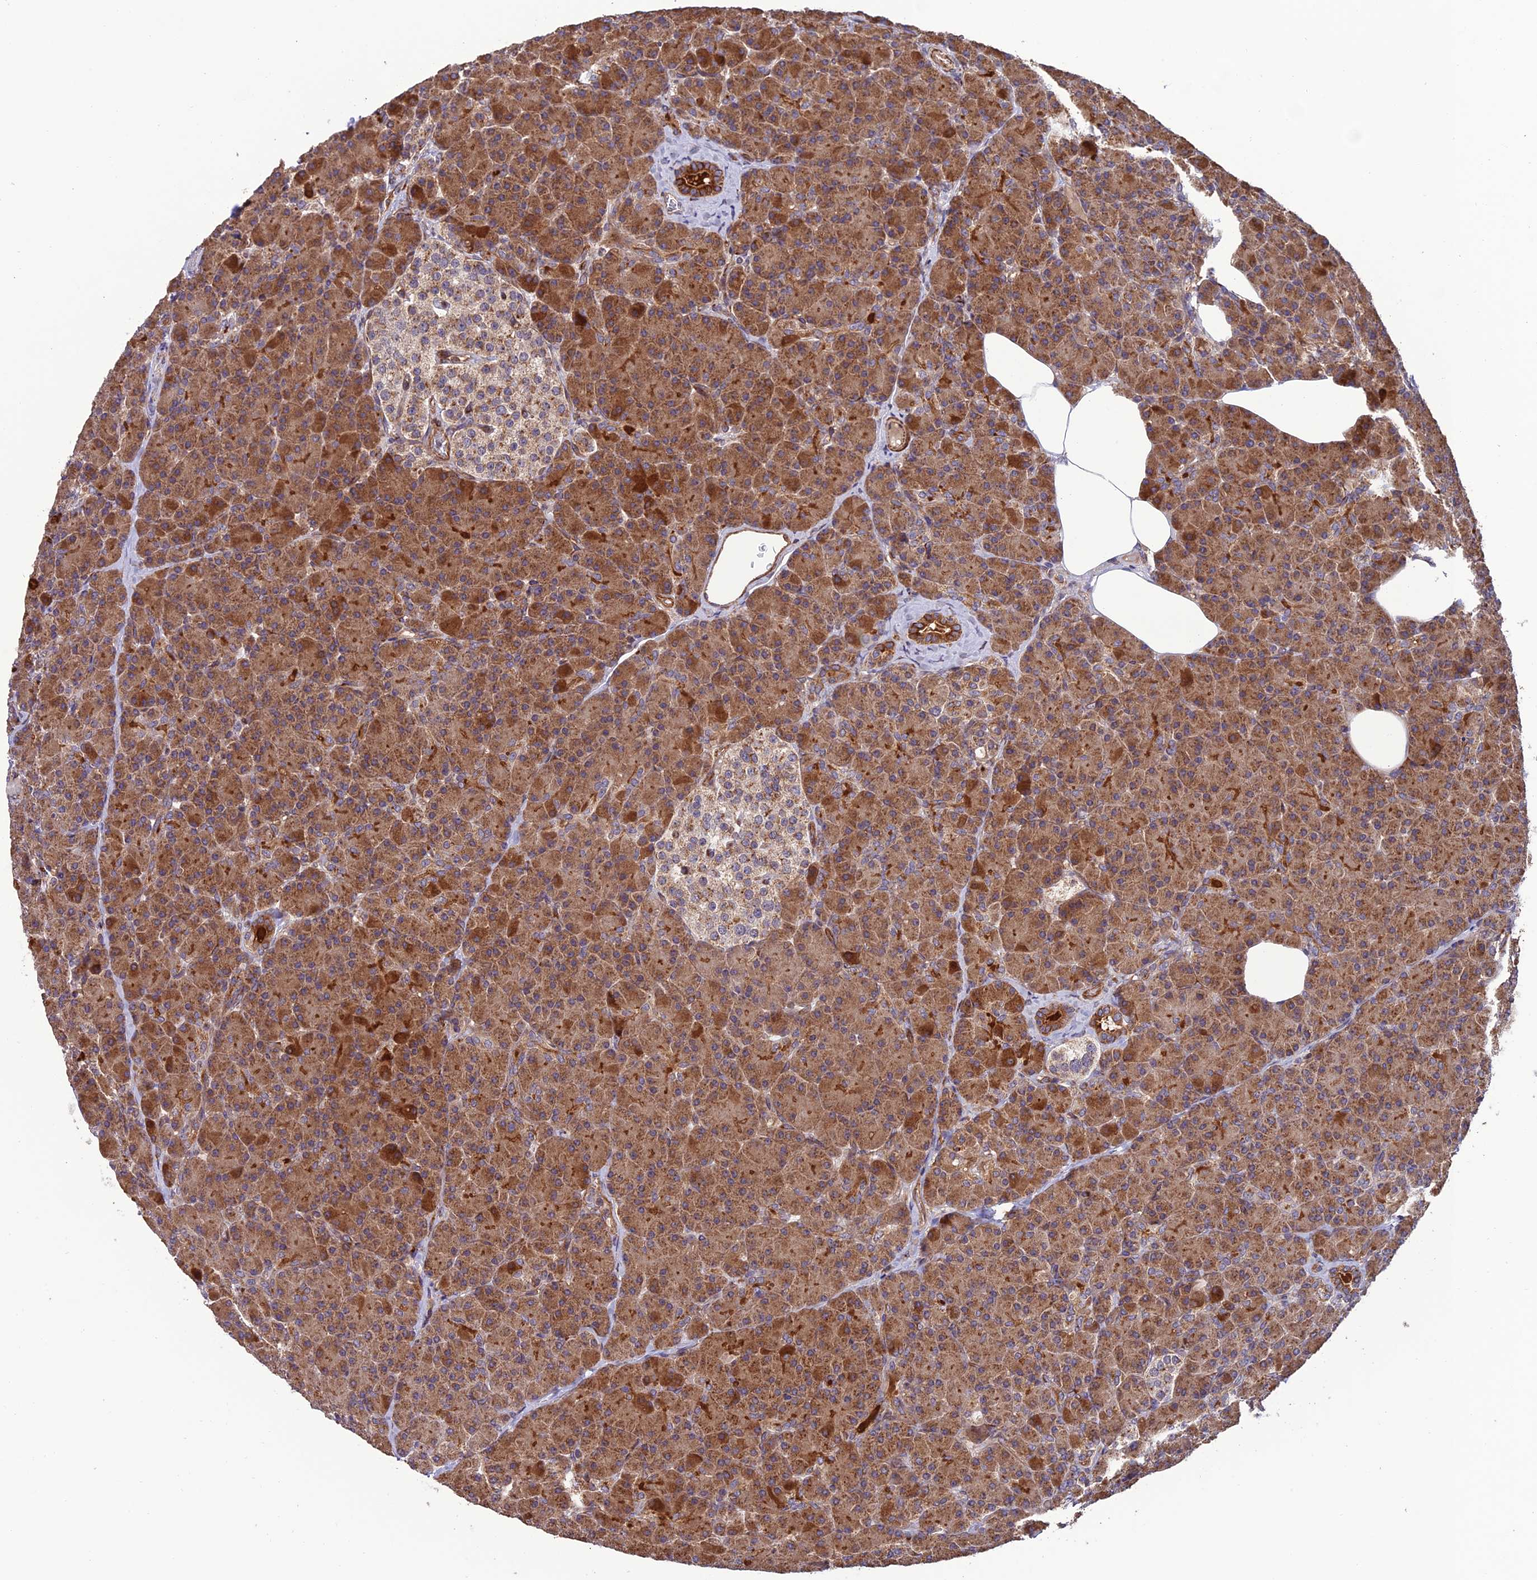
{"staining": {"intensity": "moderate", "quantity": ">75%", "location": "cytoplasmic/membranous"}, "tissue": "pancreas", "cell_type": "Exocrine glandular cells", "image_type": "normal", "snomed": [{"axis": "morphology", "description": "Normal tissue, NOS"}, {"axis": "topography", "description": "Pancreas"}], "caption": "Immunohistochemical staining of benign pancreas demonstrates >75% levels of moderate cytoplasmic/membranous protein staining in approximately >75% of exocrine glandular cells.", "gene": "TNIP3", "patient": {"sex": "female", "age": 43}}